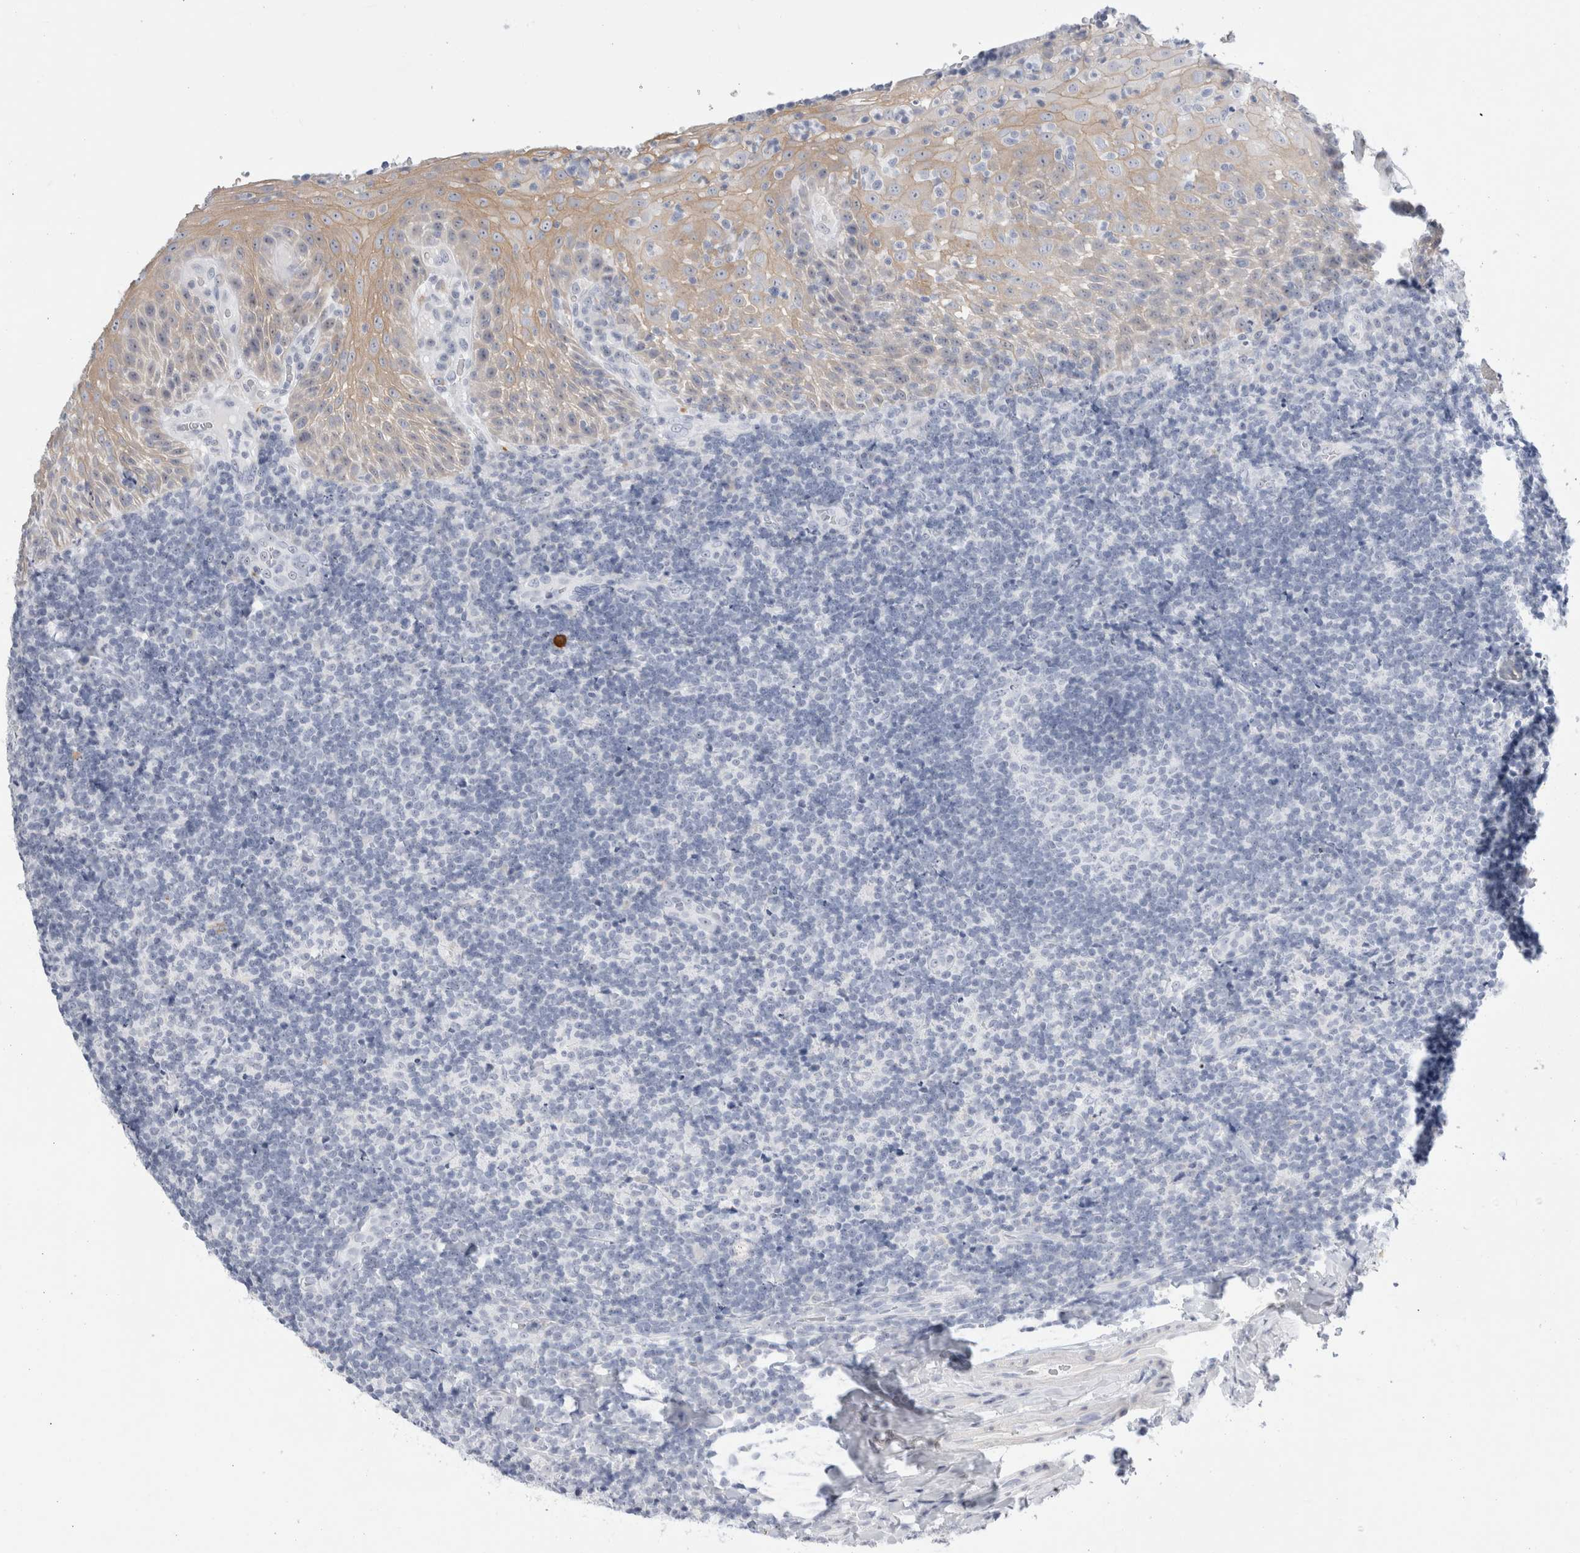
{"staining": {"intensity": "negative", "quantity": "none", "location": "none"}, "tissue": "tonsil", "cell_type": "Germinal center cells", "image_type": "normal", "snomed": [{"axis": "morphology", "description": "Normal tissue, NOS"}, {"axis": "topography", "description": "Tonsil"}], "caption": "Immunohistochemistry histopathology image of normal tonsil: tonsil stained with DAB (3,3'-diaminobenzidine) exhibits no significant protein expression in germinal center cells. (Stains: DAB (3,3'-diaminobenzidine) immunohistochemistry with hematoxylin counter stain, Microscopy: brightfield microscopy at high magnification).", "gene": "MUC15", "patient": {"sex": "male", "age": 37}}